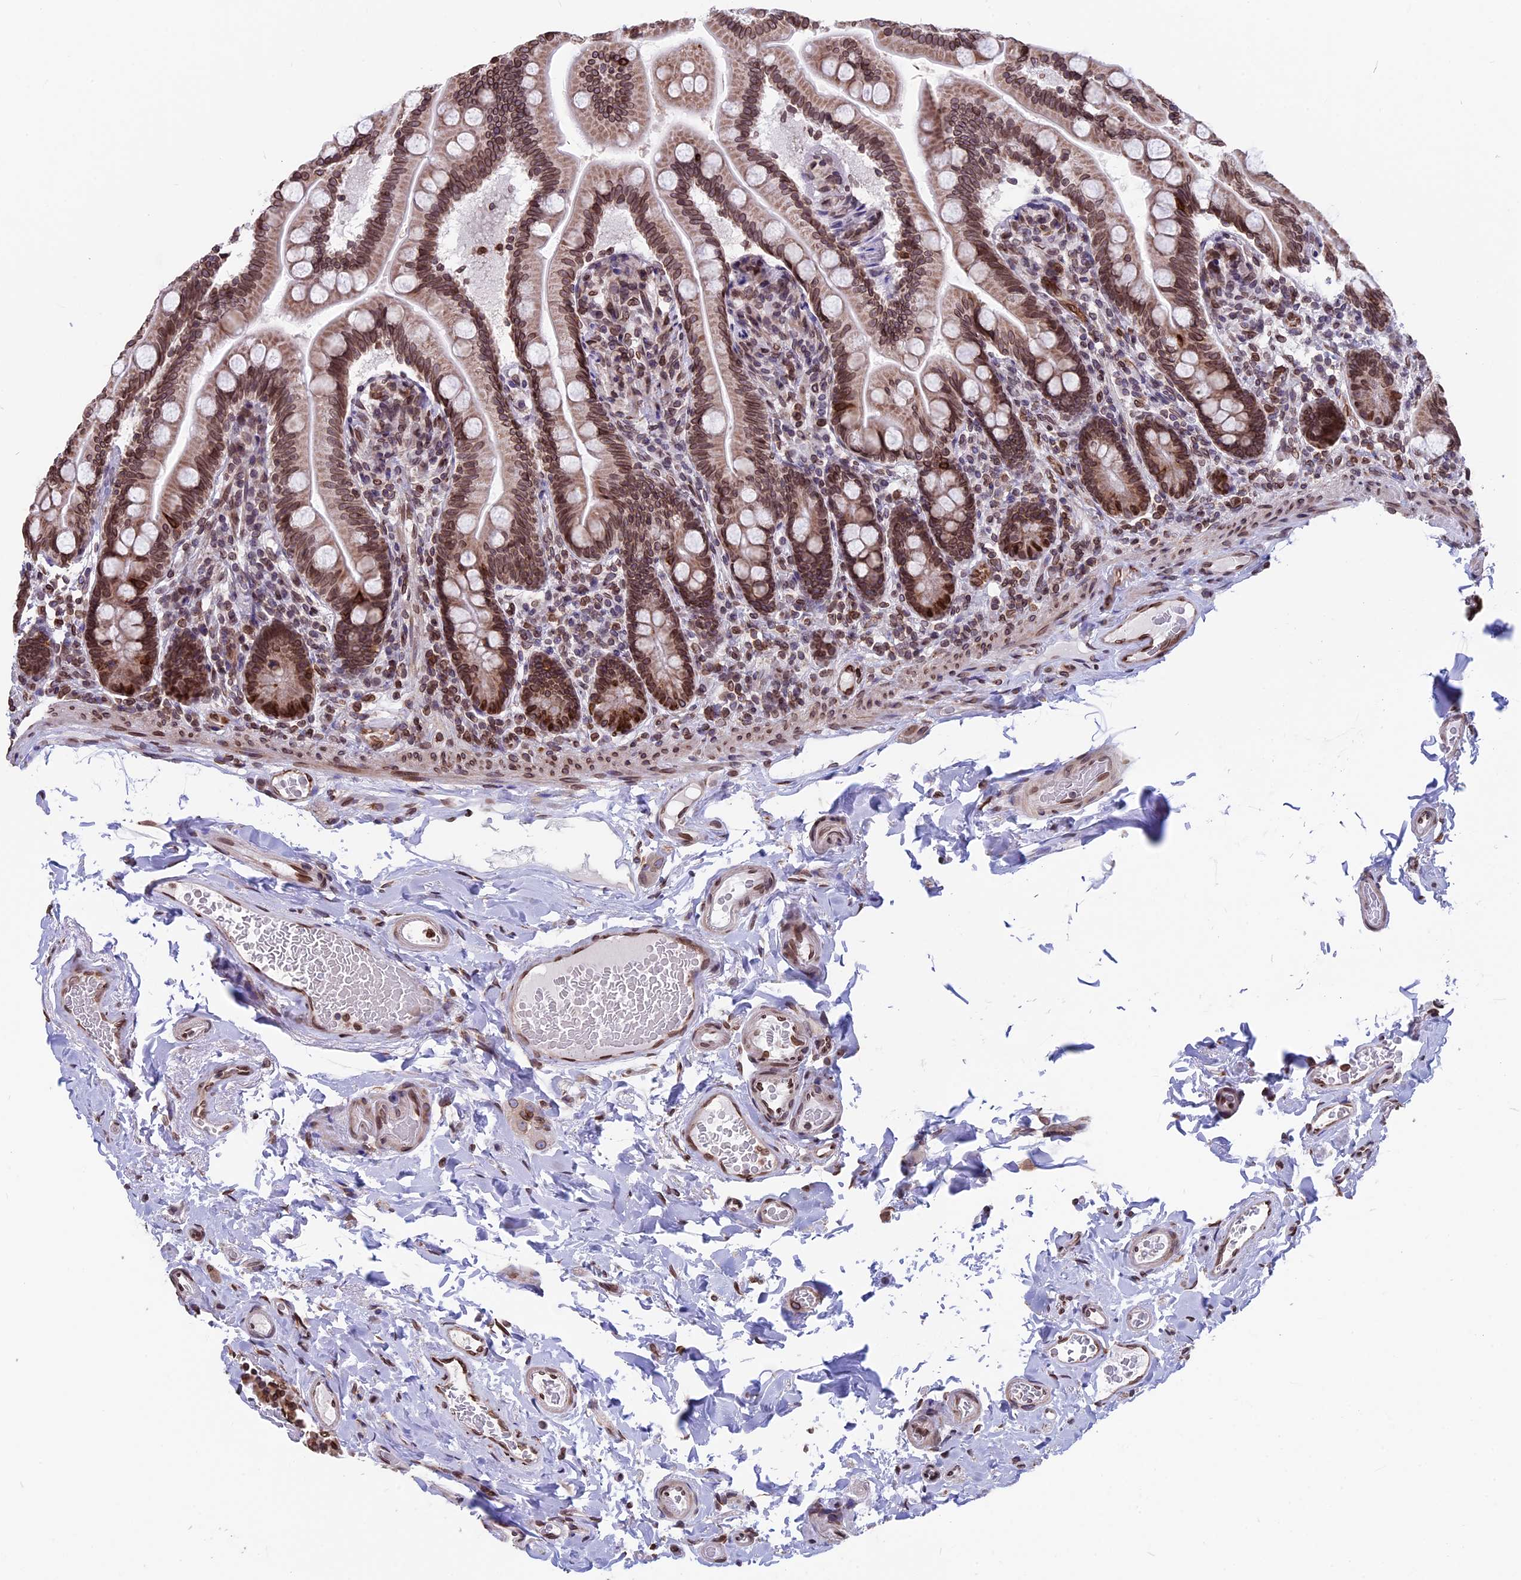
{"staining": {"intensity": "moderate", "quantity": ">75%", "location": "cytoplasmic/membranous,nuclear"}, "tissue": "small intestine", "cell_type": "Glandular cells", "image_type": "normal", "snomed": [{"axis": "morphology", "description": "Normal tissue, NOS"}, {"axis": "topography", "description": "Small intestine"}], "caption": "High-magnification brightfield microscopy of normal small intestine stained with DAB (brown) and counterstained with hematoxylin (blue). glandular cells exhibit moderate cytoplasmic/membranous,nuclear expression is present in about>75% of cells.", "gene": "PTCHD4", "patient": {"sex": "female", "age": 64}}